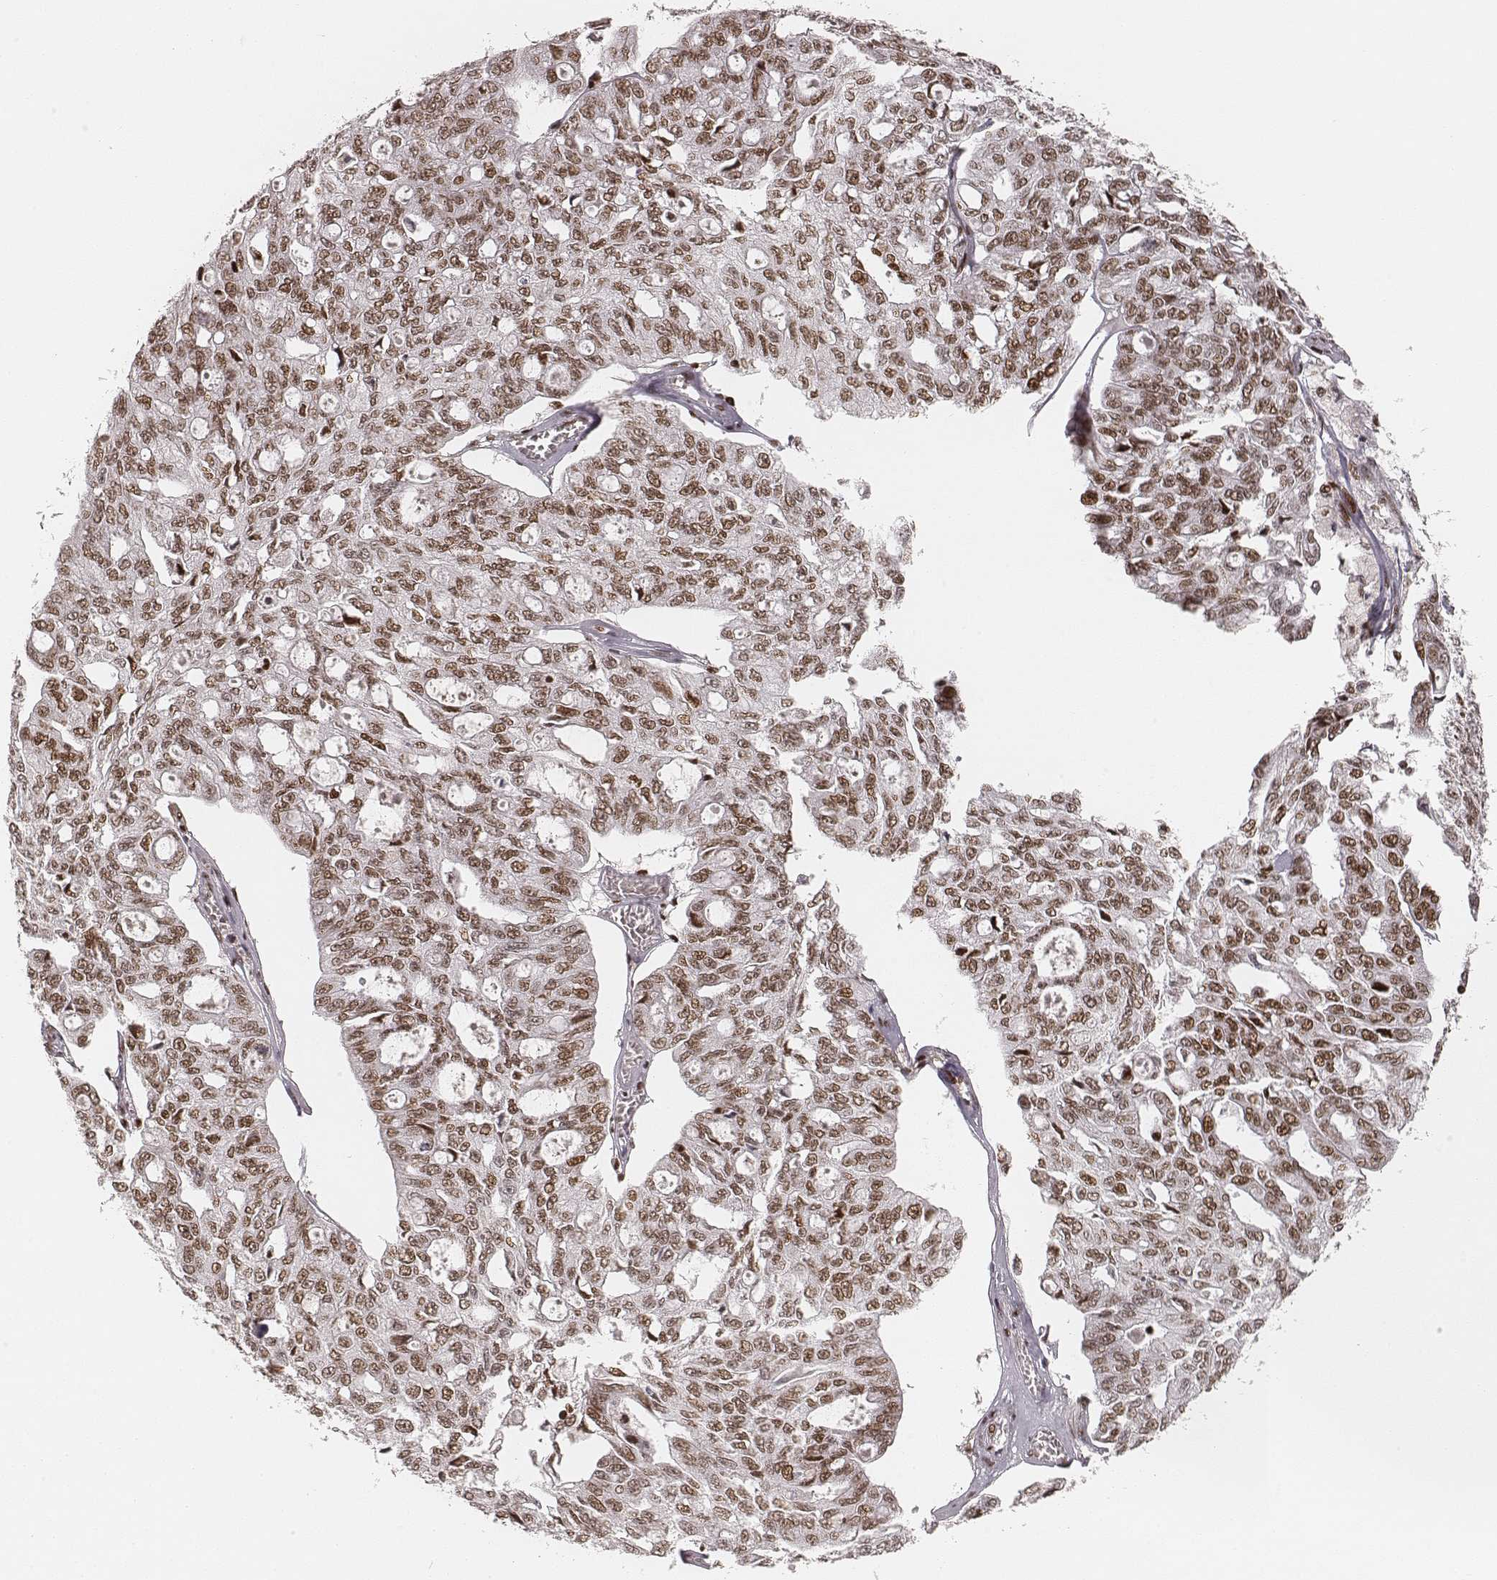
{"staining": {"intensity": "moderate", "quantity": ">75%", "location": "nuclear"}, "tissue": "ovarian cancer", "cell_type": "Tumor cells", "image_type": "cancer", "snomed": [{"axis": "morphology", "description": "Carcinoma, endometroid"}, {"axis": "topography", "description": "Ovary"}], "caption": "Moderate nuclear protein staining is identified in approximately >75% of tumor cells in endometroid carcinoma (ovarian).", "gene": "HNRNPC", "patient": {"sex": "female", "age": 65}}